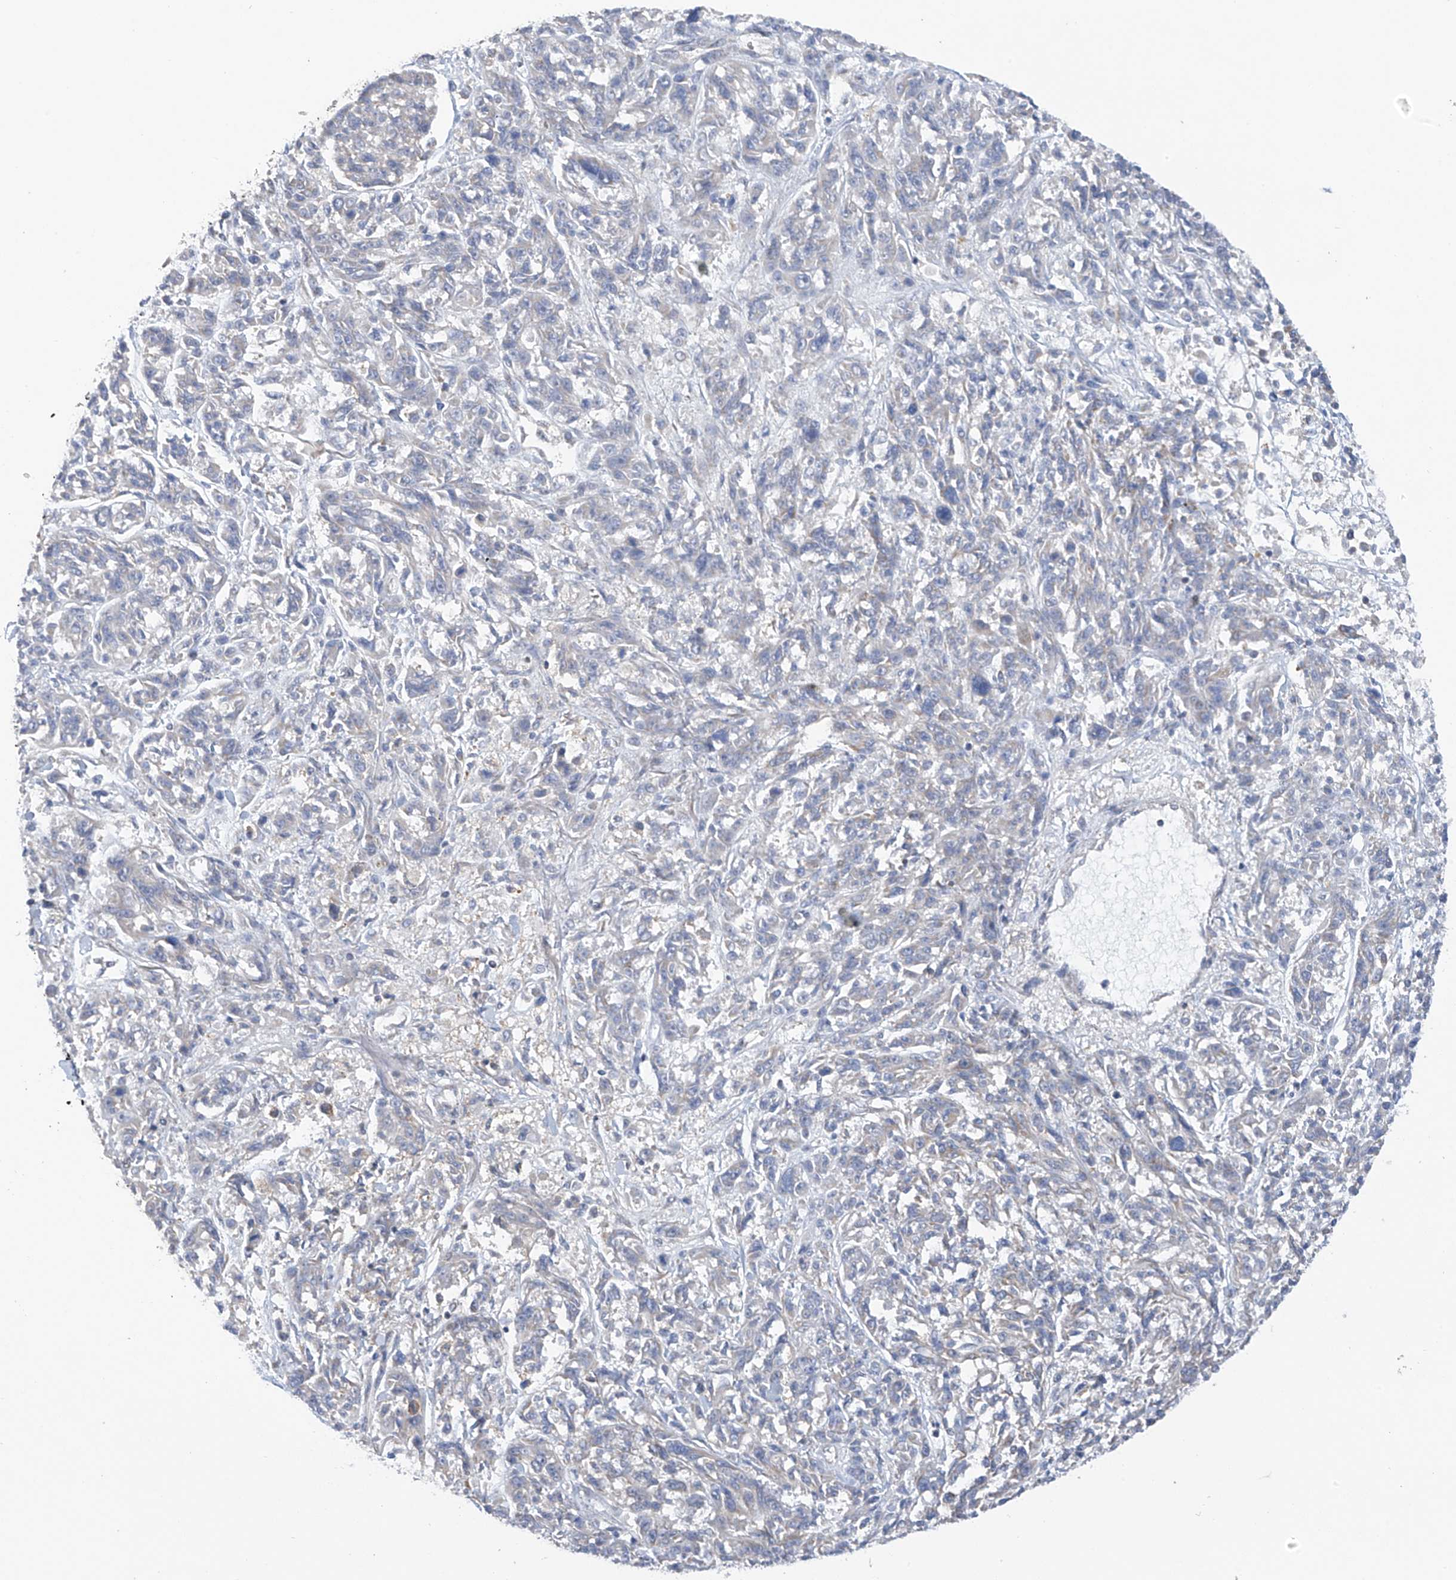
{"staining": {"intensity": "negative", "quantity": "none", "location": "none"}, "tissue": "melanoma", "cell_type": "Tumor cells", "image_type": "cancer", "snomed": [{"axis": "morphology", "description": "Malignant melanoma, NOS"}, {"axis": "topography", "description": "Skin"}], "caption": "A histopathology image of malignant melanoma stained for a protein displays no brown staining in tumor cells. (DAB immunohistochemistry, high magnification).", "gene": "SLCO4A1", "patient": {"sex": "male", "age": 53}}